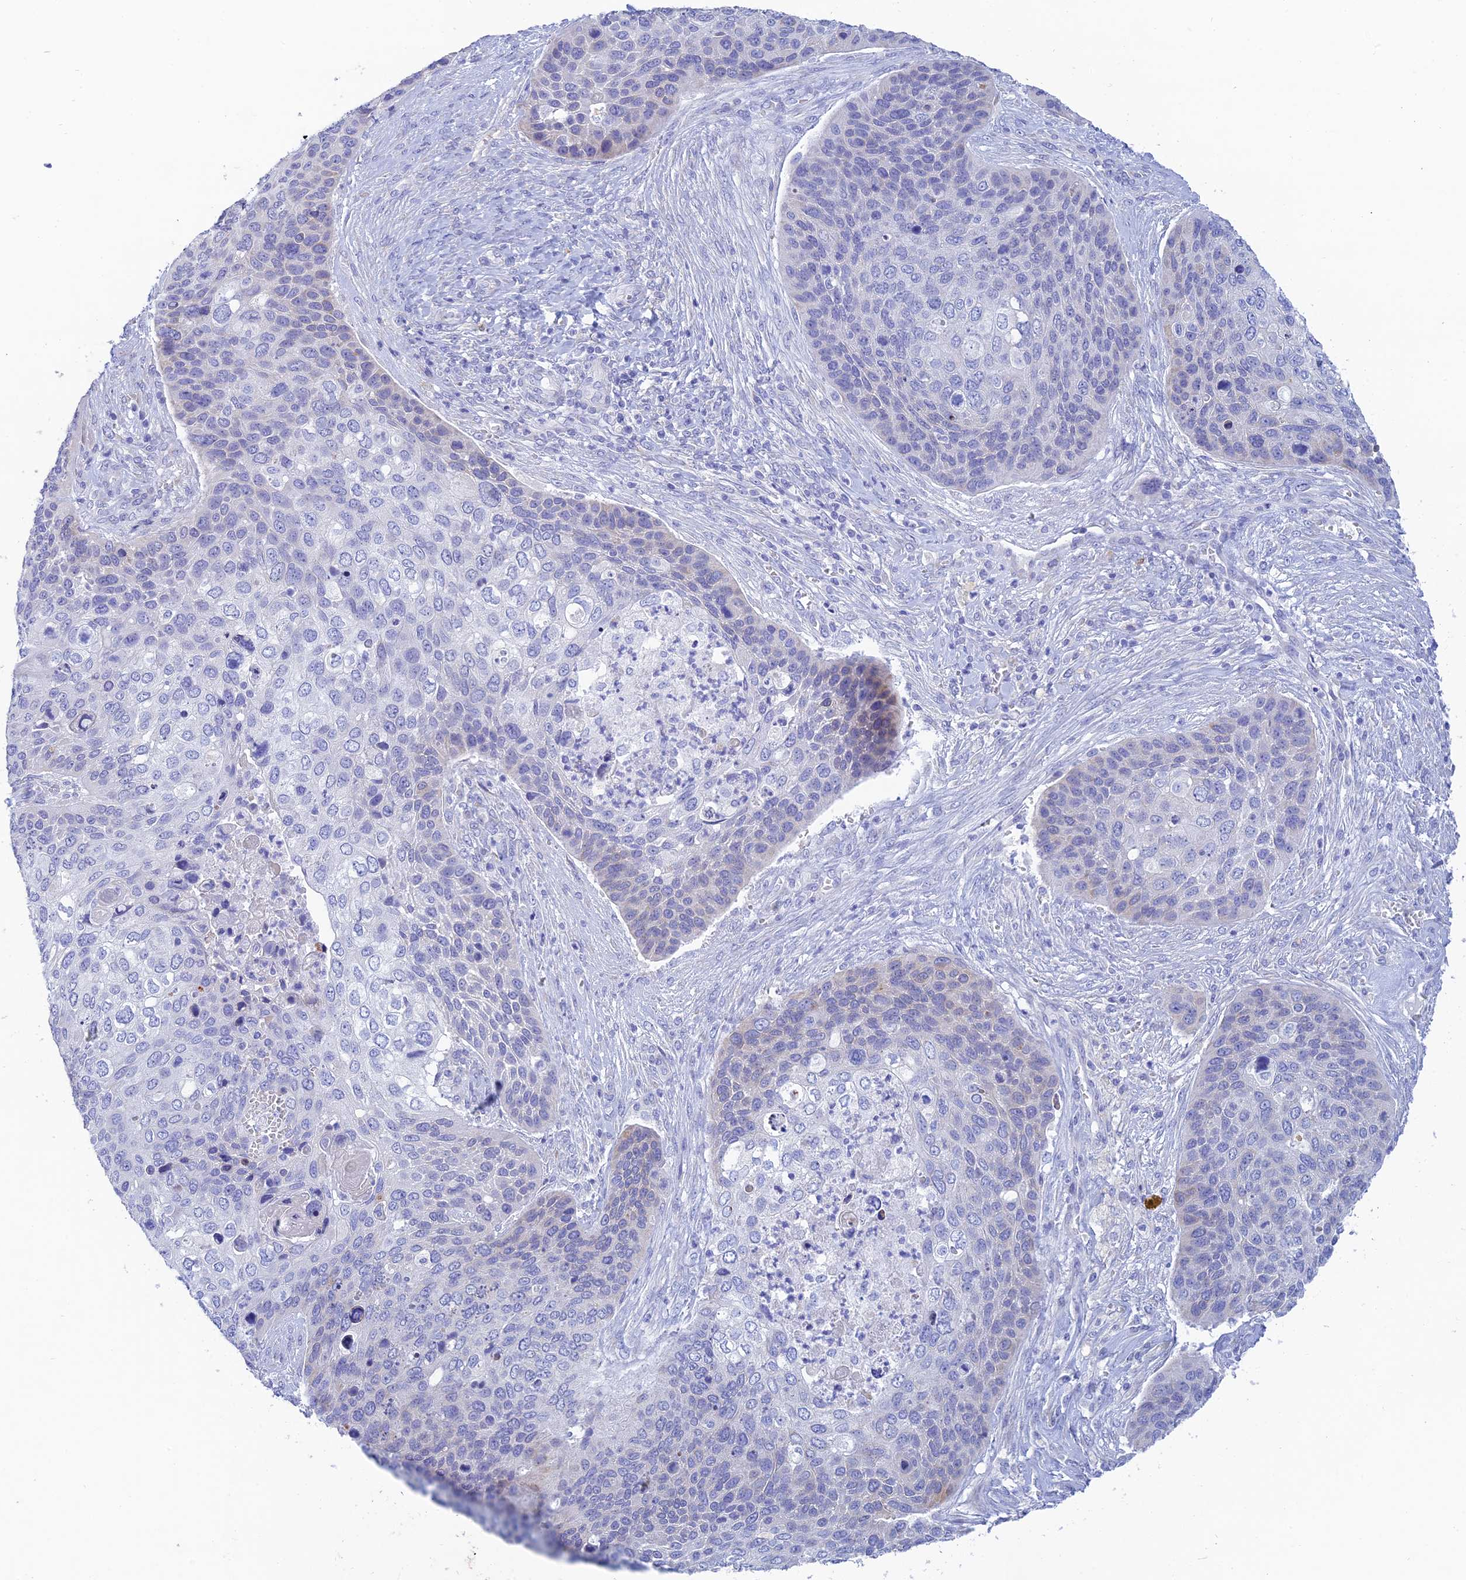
{"staining": {"intensity": "negative", "quantity": "none", "location": "none"}, "tissue": "skin cancer", "cell_type": "Tumor cells", "image_type": "cancer", "snomed": [{"axis": "morphology", "description": "Basal cell carcinoma"}, {"axis": "topography", "description": "Skin"}], "caption": "The histopathology image exhibits no staining of tumor cells in skin cancer (basal cell carcinoma). (Immunohistochemistry, brightfield microscopy, high magnification).", "gene": "CEP152", "patient": {"sex": "female", "age": 74}}